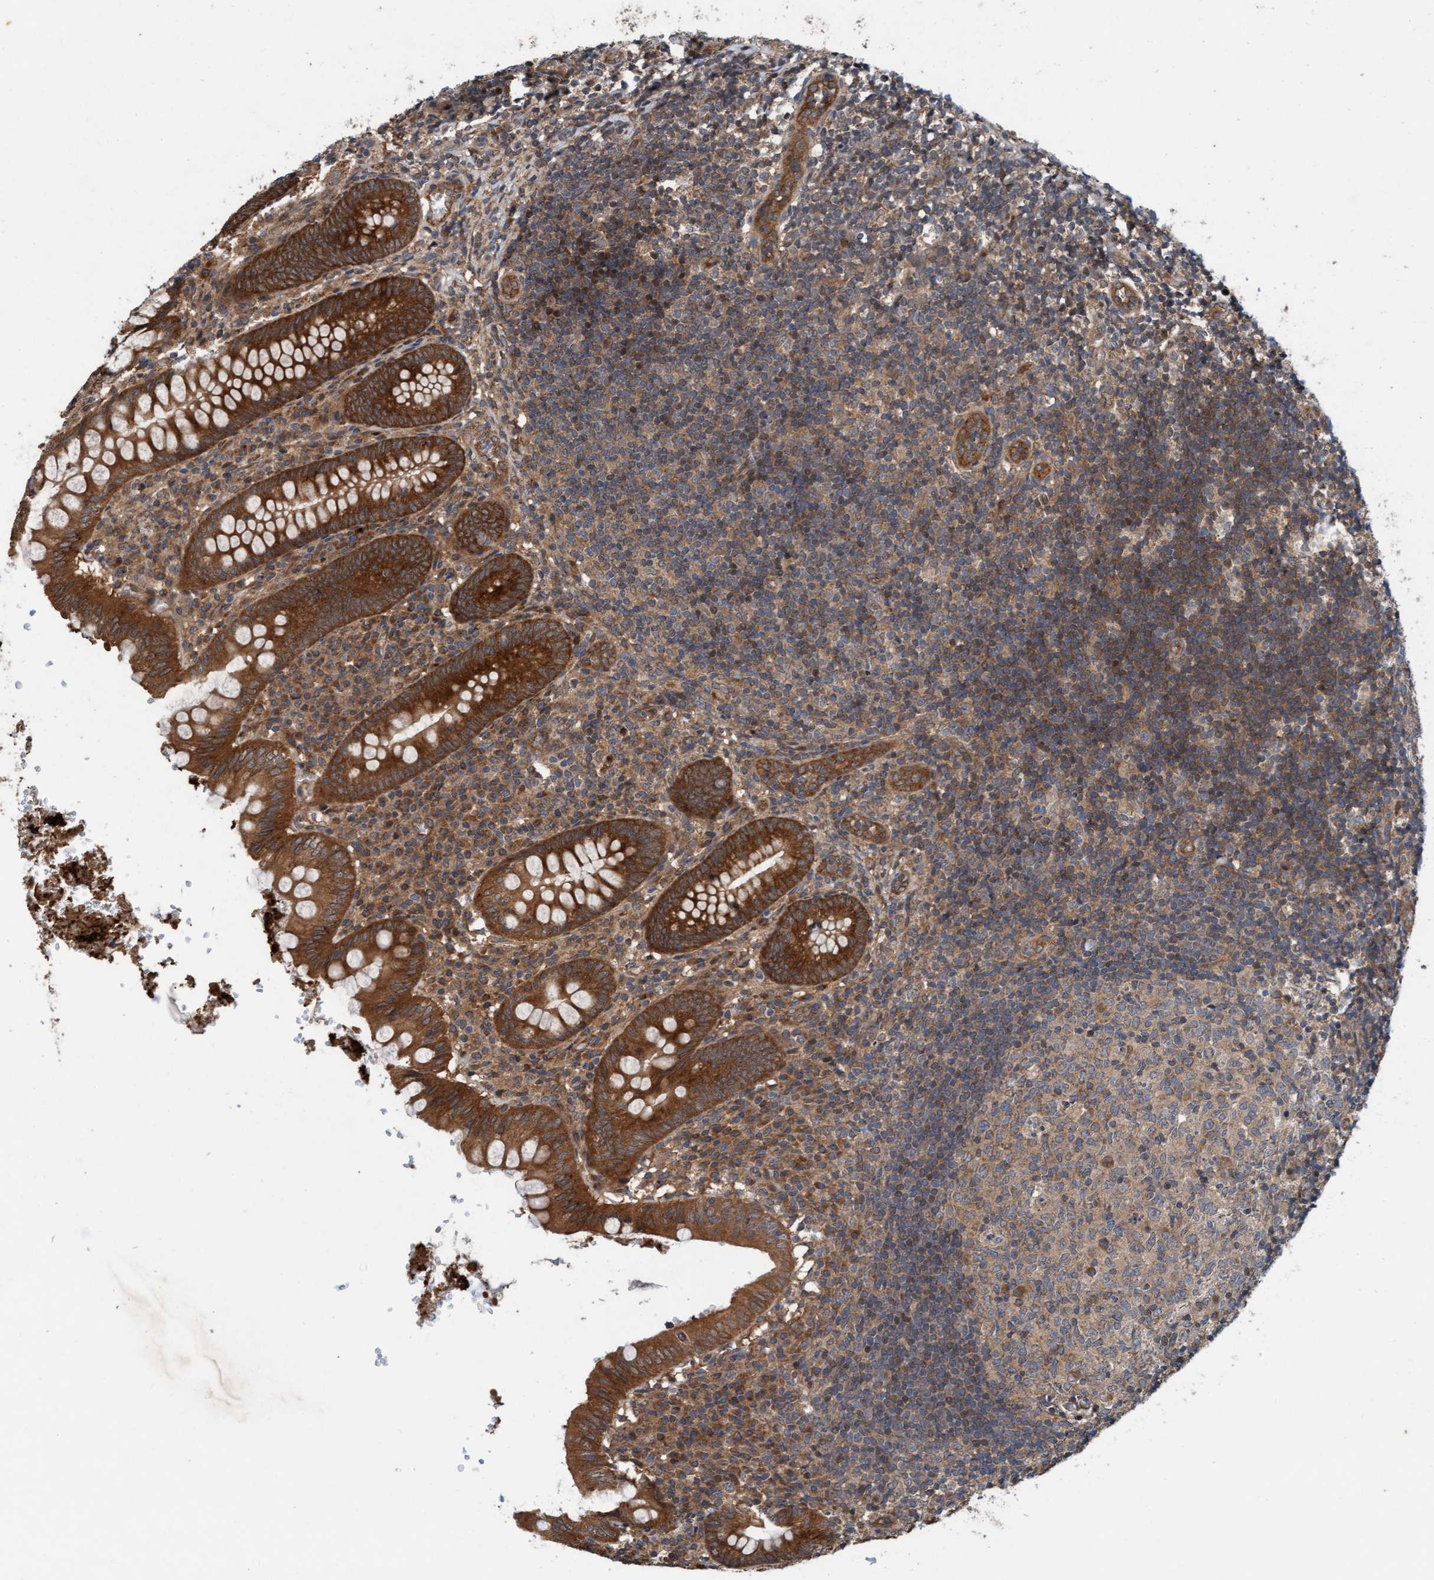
{"staining": {"intensity": "strong", "quantity": ">75%", "location": "cytoplasmic/membranous"}, "tissue": "appendix", "cell_type": "Glandular cells", "image_type": "normal", "snomed": [{"axis": "morphology", "description": "Normal tissue, NOS"}, {"axis": "topography", "description": "Appendix"}], "caption": "Immunohistochemical staining of normal human appendix exhibits strong cytoplasmic/membranous protein staining in approximately >75% of glandular cells. (DAB IHC, brown staining for protein, blue staining for nuclei).", "gene": "MLXIP", "patient": {"sex": "male", "age": 8}}